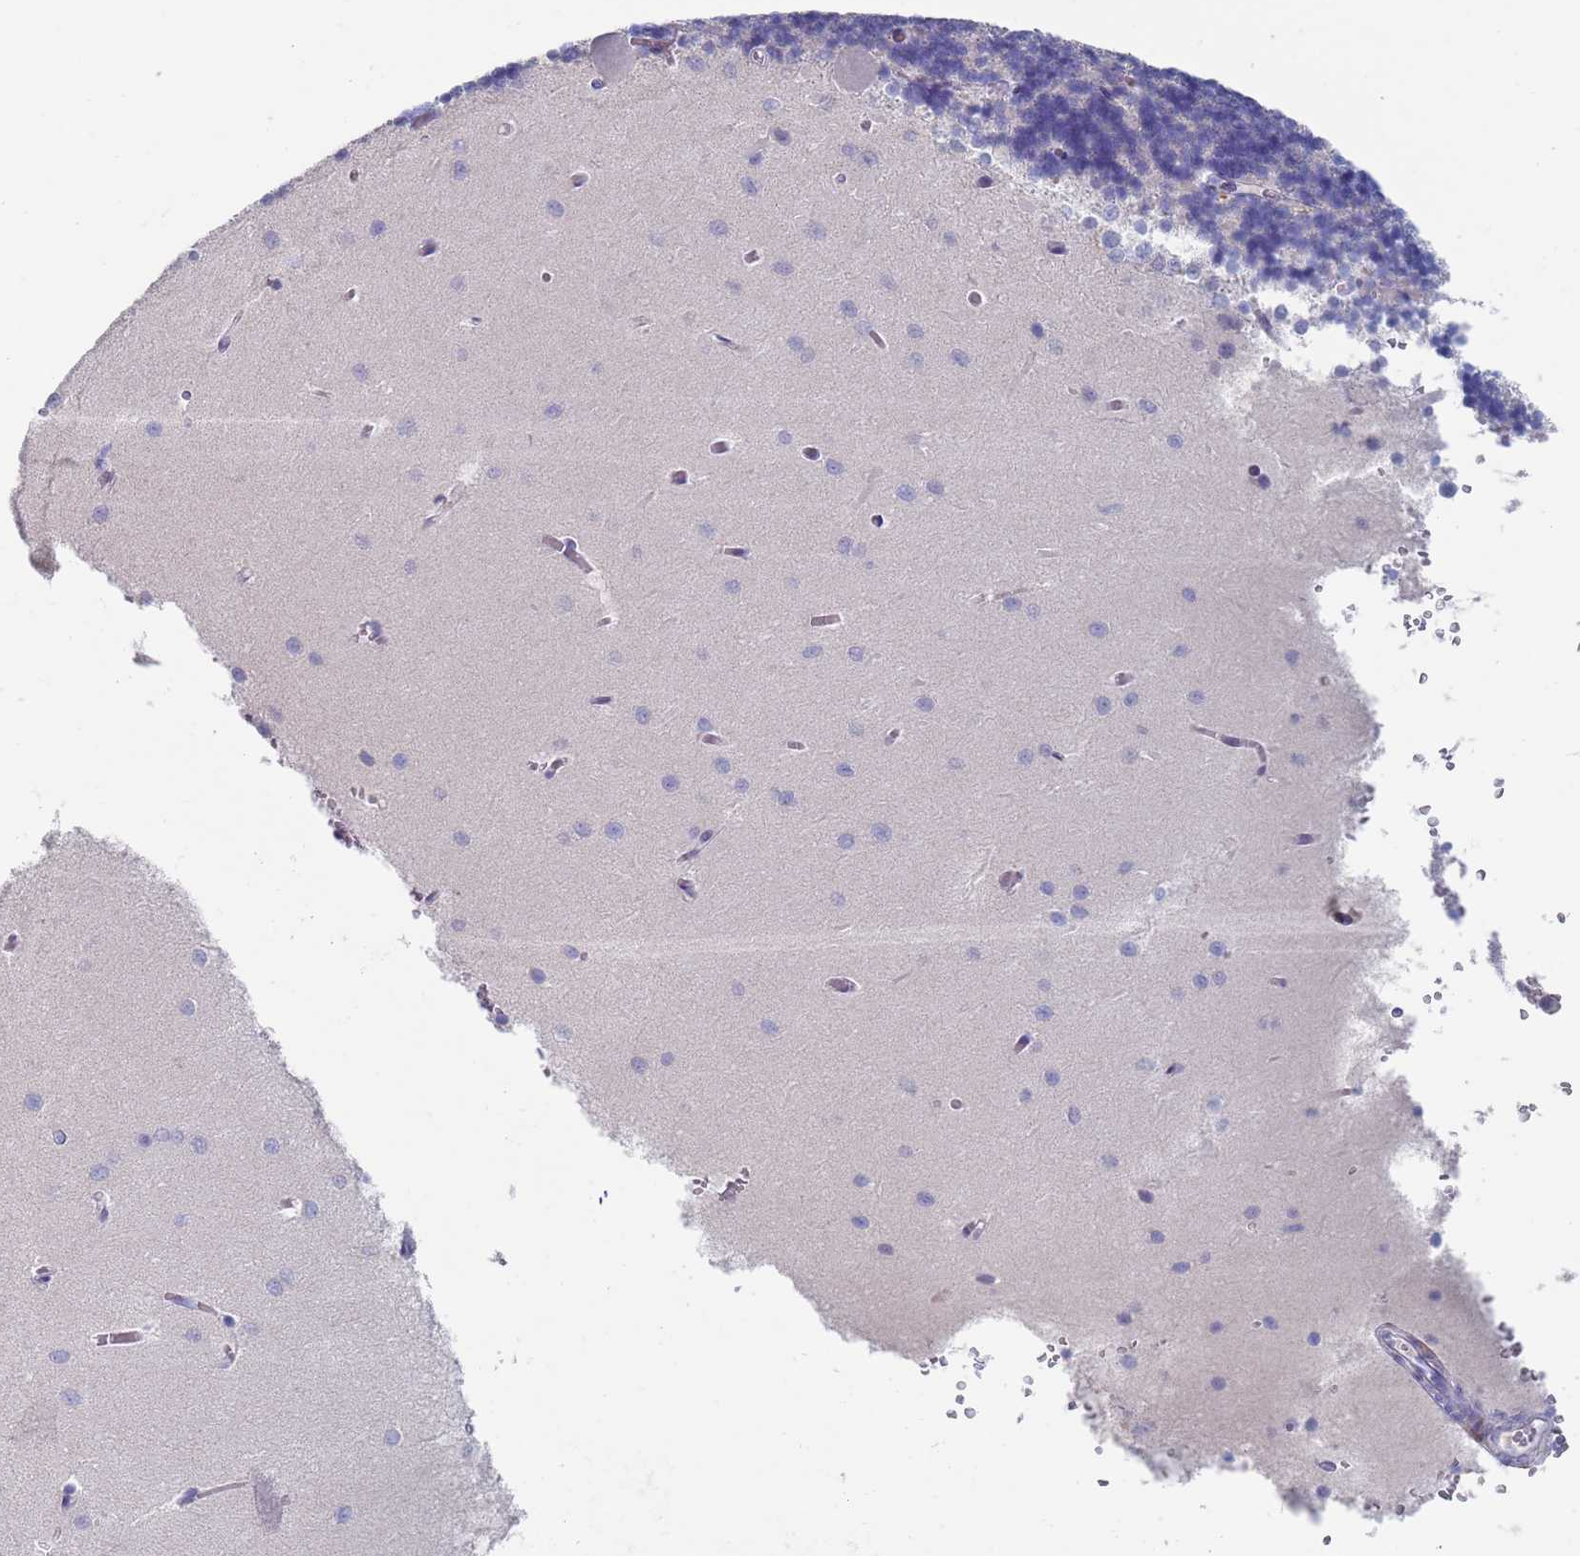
{"staining": {"intensity": "negative", "quantity": "none", "location": "none"}, "tissue": "cerebellum", "cell_type": "Cells in granular layer", "image_type": "normal", "snomed": [{"axis": "morphology", "description": "Normal tissue, NOS"}, {"axis": "topography", "description": "Cerebellum"}], "caption": "High power microscopy image of an IHC photomicrograph of unremarkable cerebellum, revealing no significant expression in cells in granular layer. Brightfield microscopy of IHC stained with DAB (3,3'-diaminobenzidine) (brown) and hematoxylin (blue), captured at high magnification.", "gene": "FUCA1", "patient": {"sex": "male", "age": 37}}